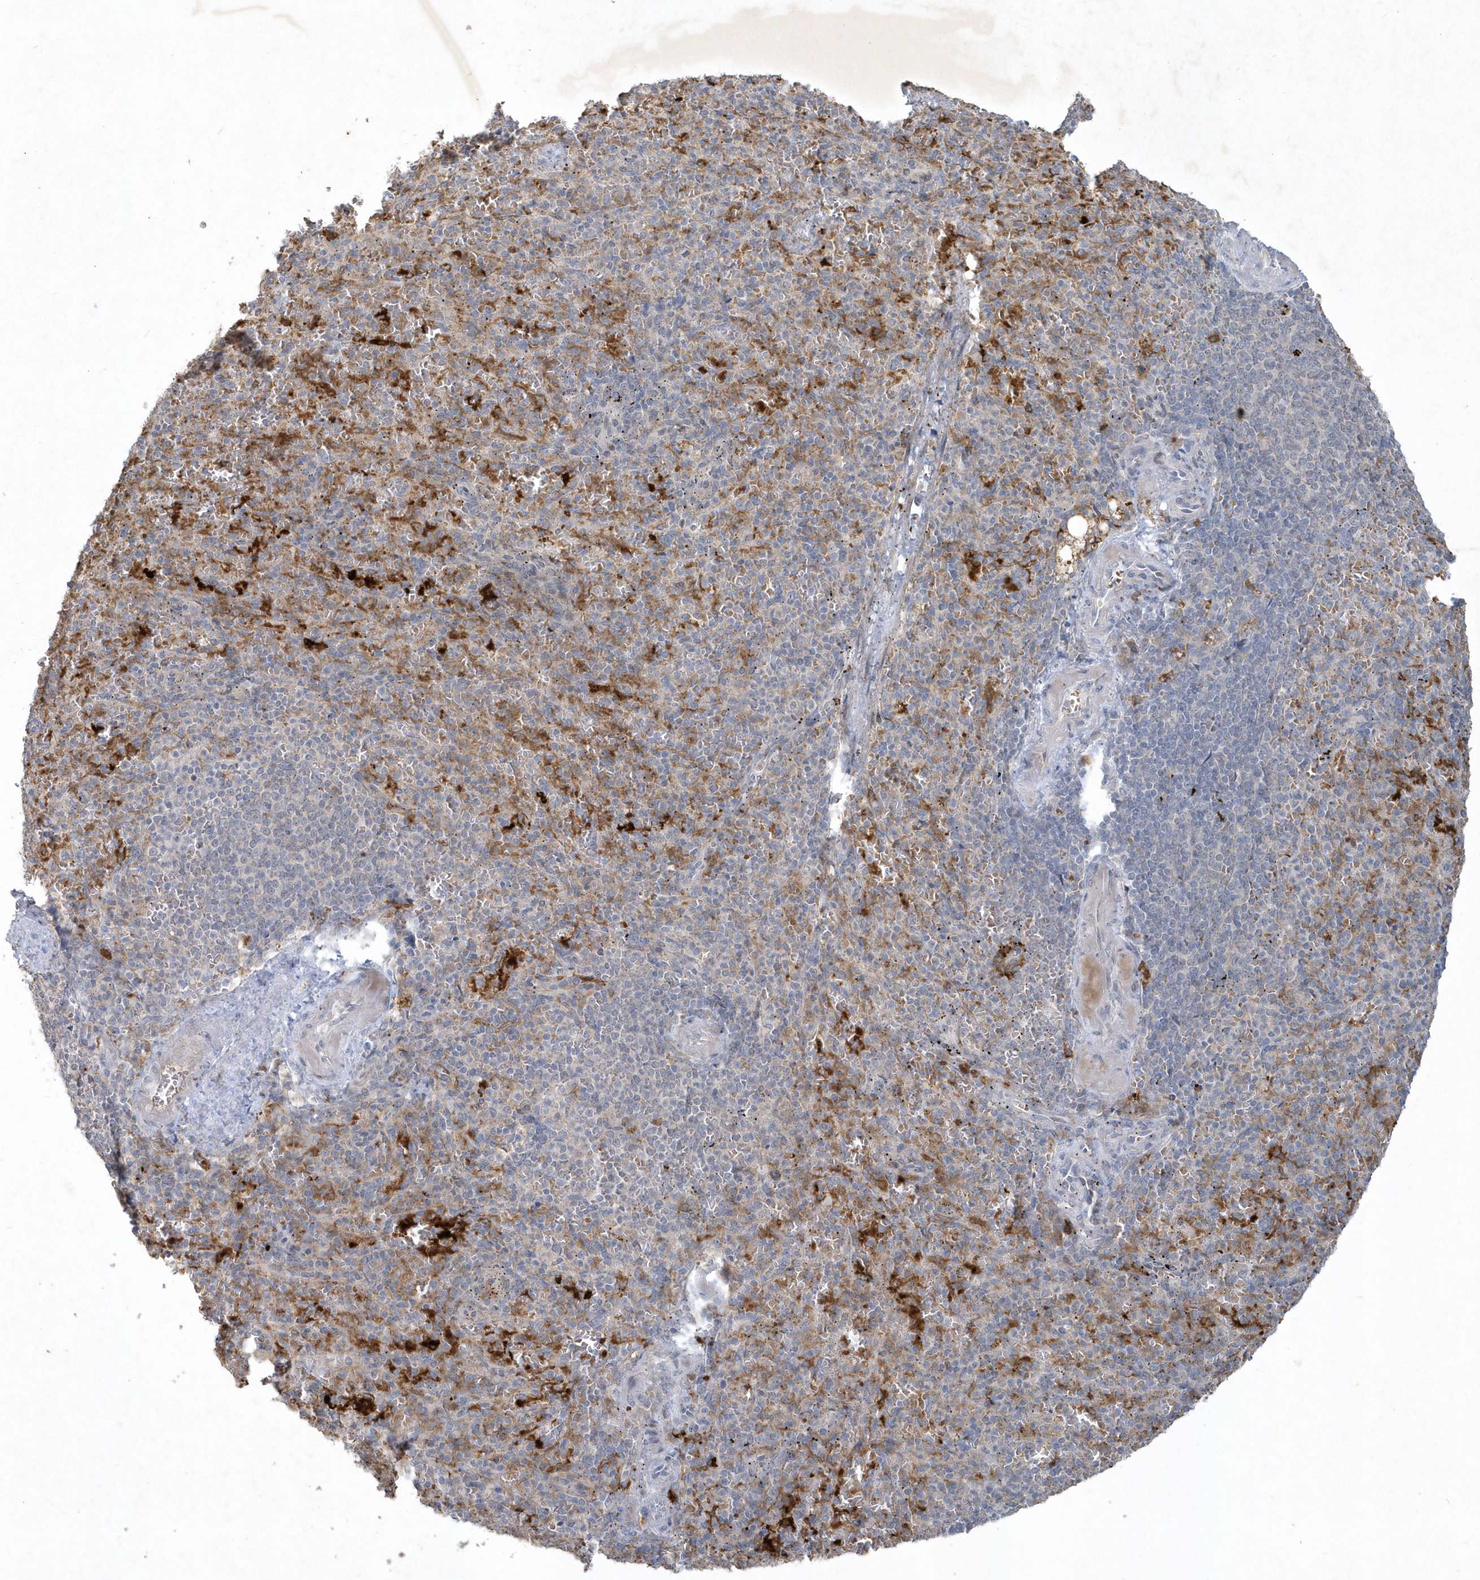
{"staining": {"intensity": "moderate", "quantity": "<25%", "location": "cytoplasmic/membranous"}, "tissue": "spleen", "cell_type": "Cells in red pulp", "image_type": "normal", "snomed": [{"axis": "morphology", "description": "Normal tissue, NOS"}, {"axis": "topography", "description": "Spleen"}], "caption": "Benign spleen exhibits moderate cytoplasmic/membranous positivity in approximately <25% of cells in red pulp.", "gene": "THG1L", "patient": {"sex": "female", "age": 74}}